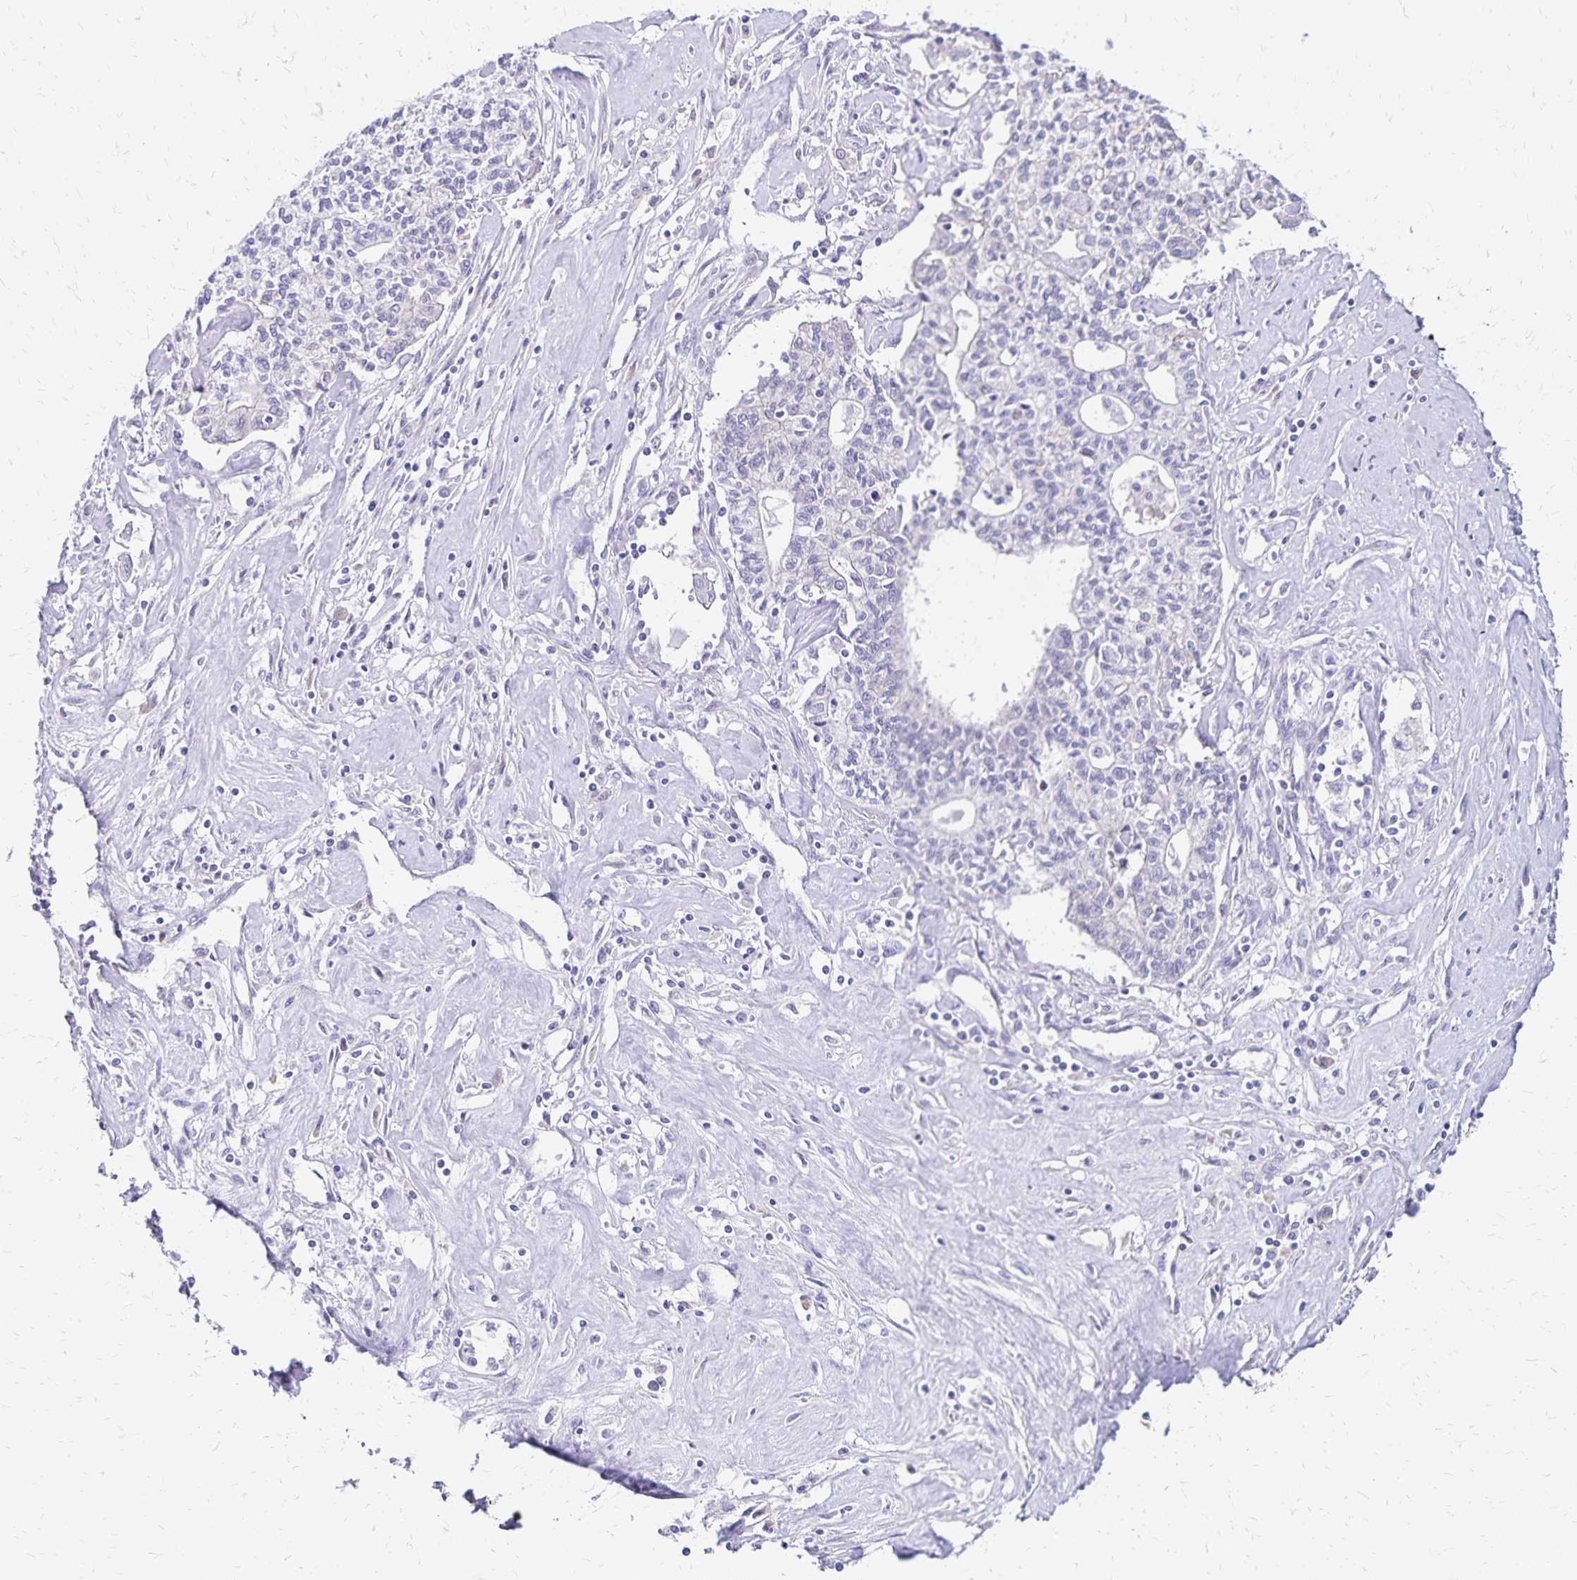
{"staining": {"intensity": "negative", "quantity": "none", "location": "none"}, "tissue": "liver cancer", "cell_type": "Tumor cells", "image_type": "cancer", "snomed": [{"axis": "morphology", "description": "Cholangiocarcinoma"}, {"axis": "topography", "description": "Liver"}], "caption": "Tumor cells are negative for brown protein staining in liver cancer.", "gene": "NECAP1", "patient": {"sex": "female", "age": 61}}